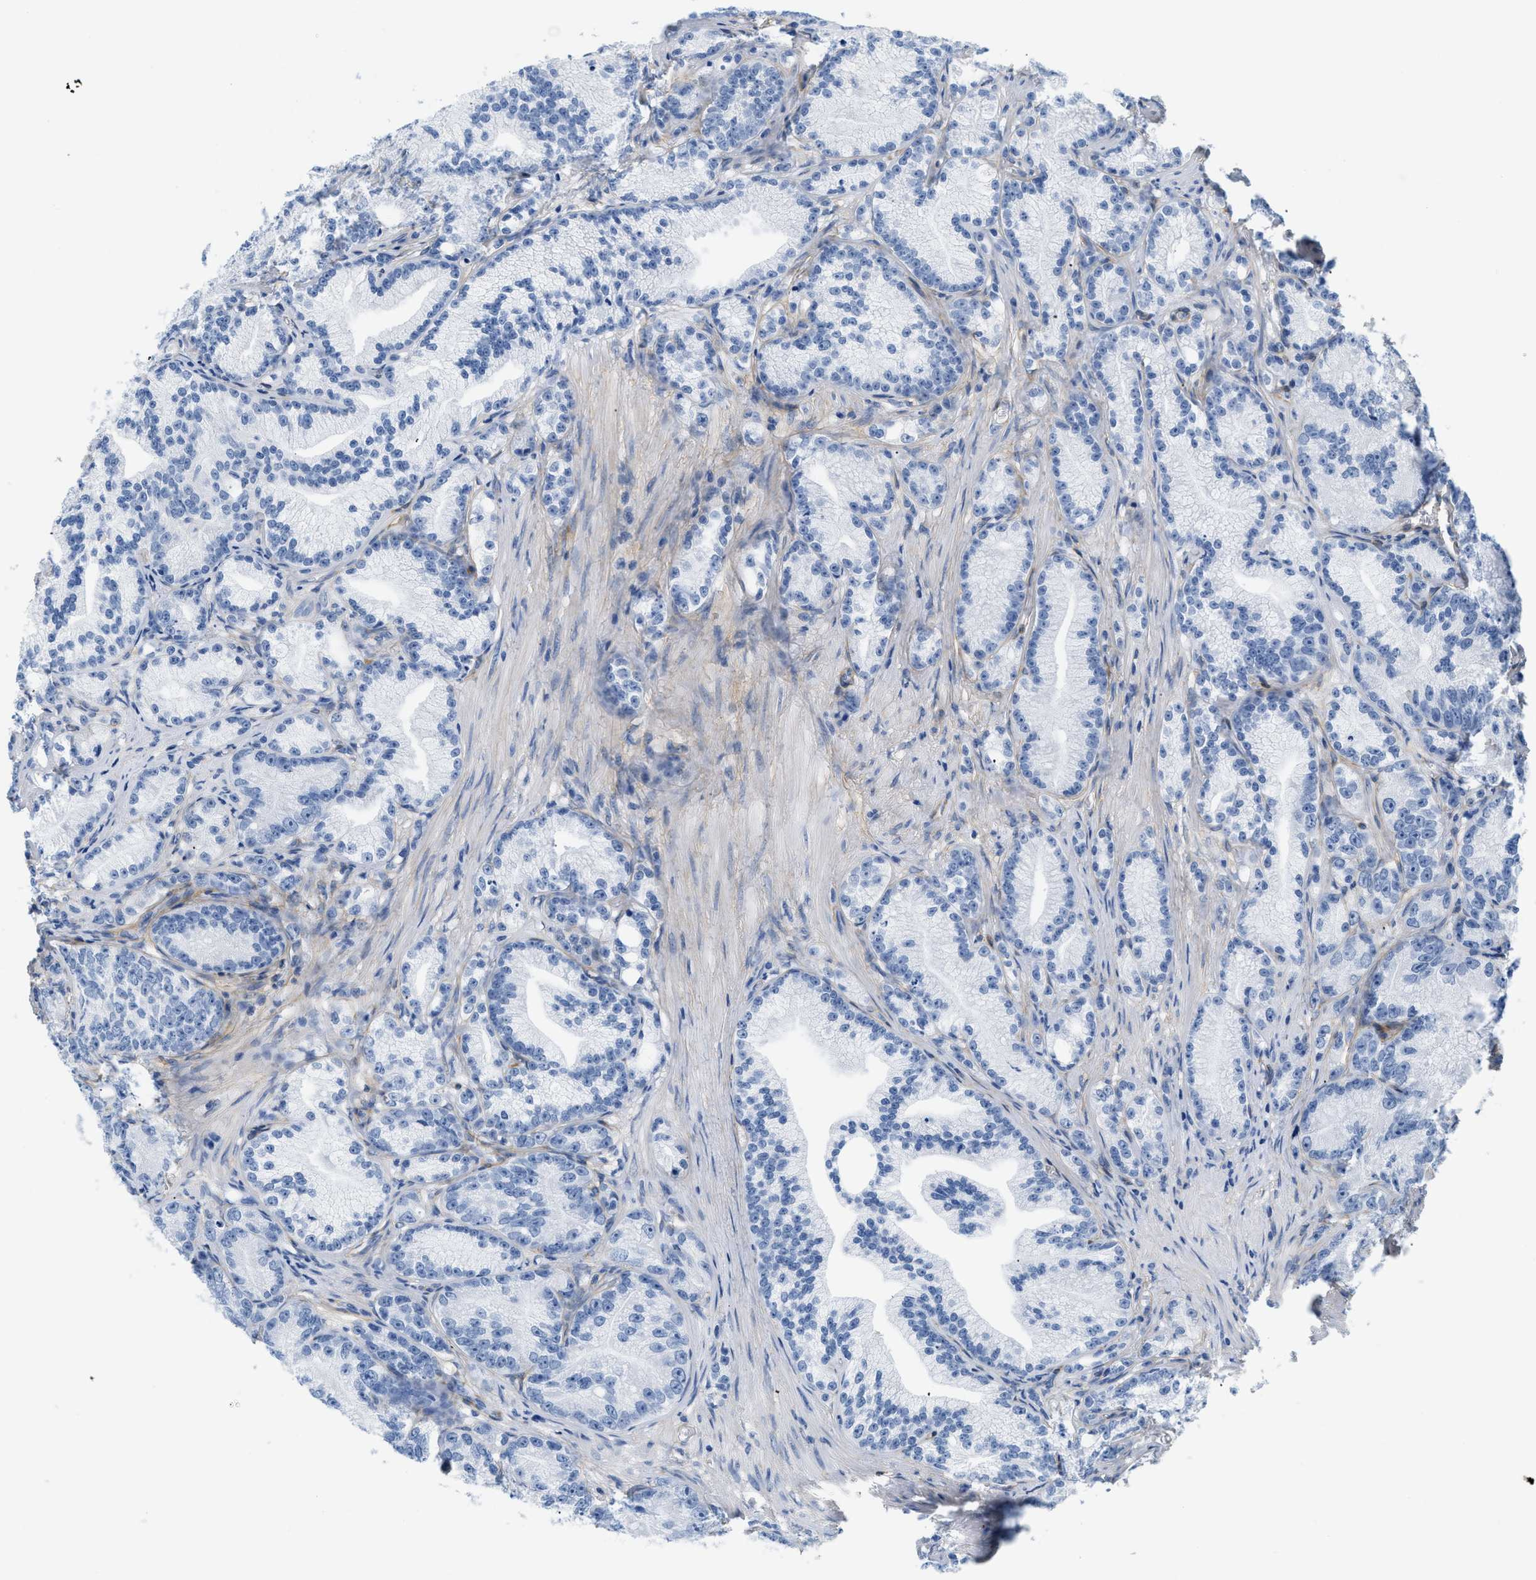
{"staining": {"intensity": "negative", "quantity": "none", "location": "none"}, "tissue": "prostate cancer", "cell_type": "Tumor cells", "image_type": "cancer", "snomed": [{"axis": "morphology", "description": "Adenocarcinoma, Low grade"}, {"axis": "topography", "description": "Prostate"}], "caption": "High magnification brightfield microscopy of adenocarcinoma (low-grade) (prostate) stained with DAB (brown) and counterstained with hematoxylin (blue): tumor cells show no significant staining. The staining is performed using DAB (3,3'-diaminobenzidine) brown chromogen with nuclei counter-stained in using hematoxylin.", "gene": "PDGFRB", "patient": {"sex": "male", "age": 89}}